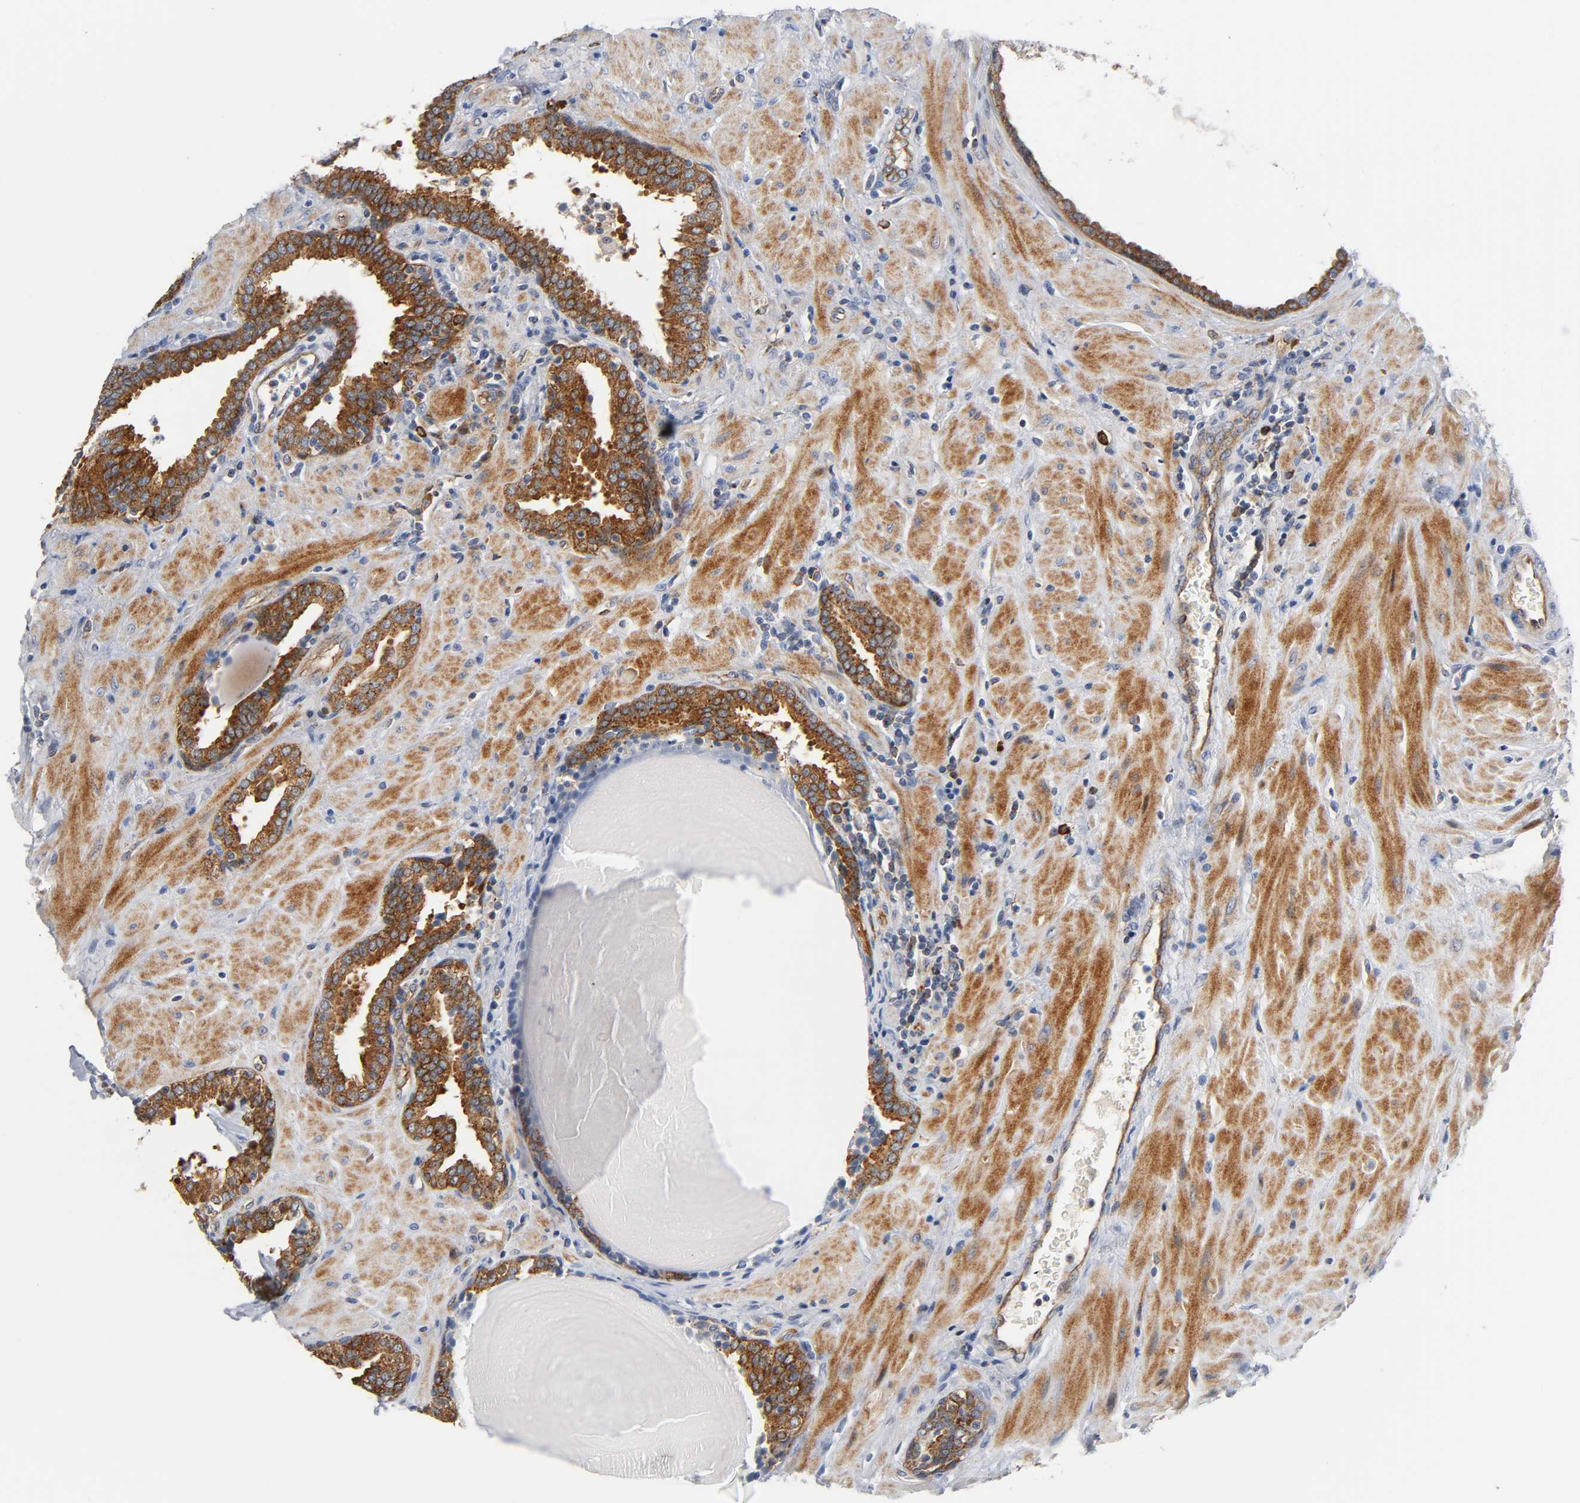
{"staining": {"intensity": "moderate", "quantity": ">75%", "location": "cytoplasmic/membranous"}, "tissue": "prostate", "cell_type": "Glandular cells", "image_type": "normal", "snomed": [{"axis": "morphology", "description": "Normal tissue, NOS"}, {"axis": "topography", "description": "Prostate"}], "caption": "DAB immunohistochemical staining of benign prostate demonstrates moderate cytoplasmic/membranous protein staining in about >75% of glandular cells.", "gene": "CD2AP", "patient": {"sex": "male", "age": 51}}